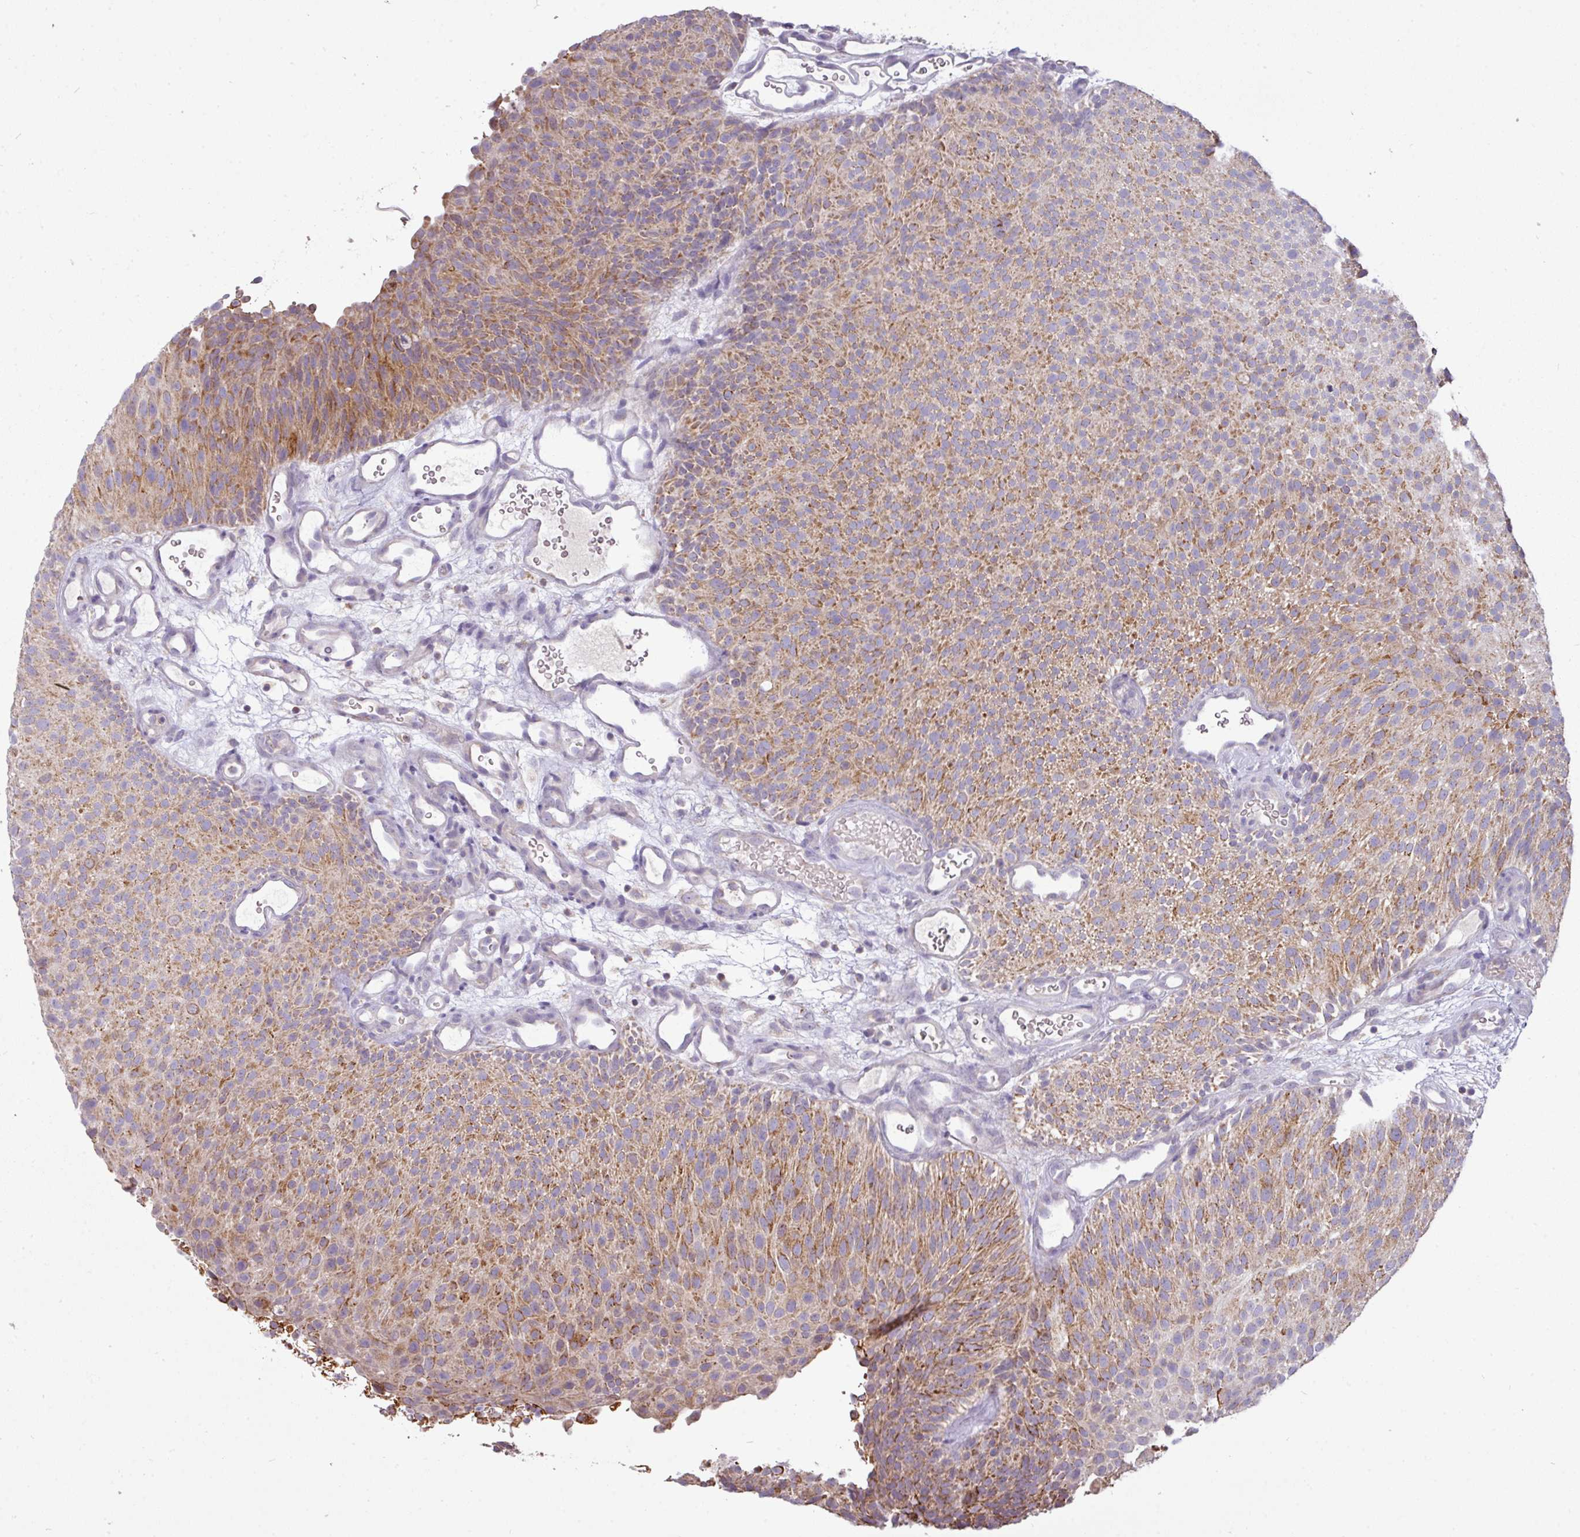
{"staining": {"intensity": "moderate", "quantity": ">75%", "location": "cytoplasmic/membranous"}, "tissue": "urothelial cancer", "cell_type": "Tumor cells", "image_type": "cancer", "snomed": [{"axis": "morphology", "description": "Urothelial carcinoma, Low grade"}, {"axis": "topography", "description": "Urinary bladder"}], "caption": "Urothelial cancer stained with a protein marker reveals moderate staining in tumor cells.", "gene": "TRAPPC1", "patient": {"sex": "male", "age": 78}}